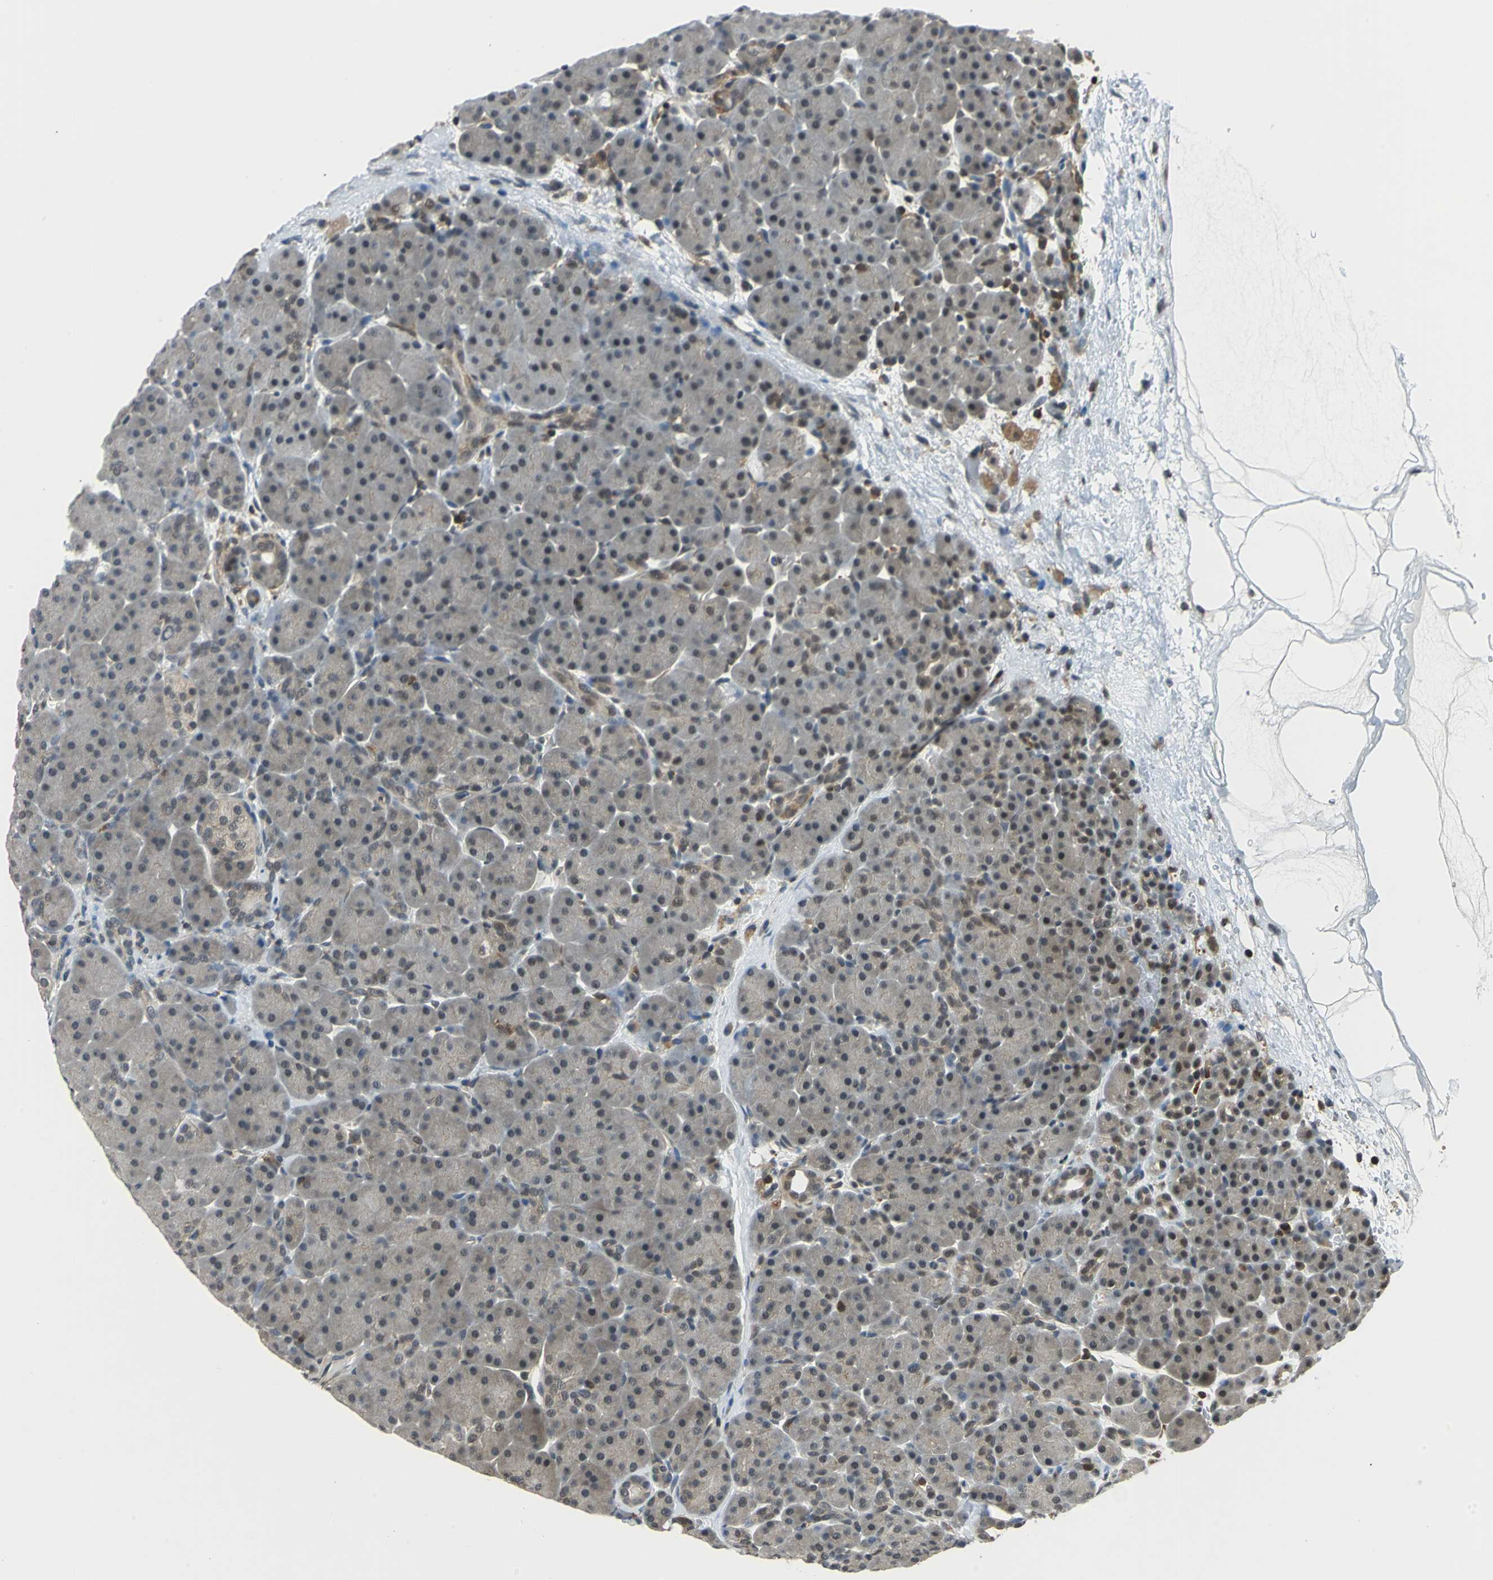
{"staining": {"intensity": "weak", "quantity": "25%-75%", "location": "cytoplasmic/membranous,nuclear"}, "tissue": "pancreas", "cell_type": "Exocrine glandular cells", "image_type": "normal", "snomed": [{"axis": "morphology", "description": "Normal tissue, NOS"}, {"axis": "topography", "description": "Pancreas"}], "caption": "Protein staining of unremarkable pancreas exhibits weak cytoplasmic/membranous,nuclear expression in about 25%-75% of exocrine glandular cells. (DAB (3,3'-diaminobenzidine) IHC with brightfield microscopy, high magnification).", "gene": "ARPC3", "patient": {"sex": "male", "age": 66}}